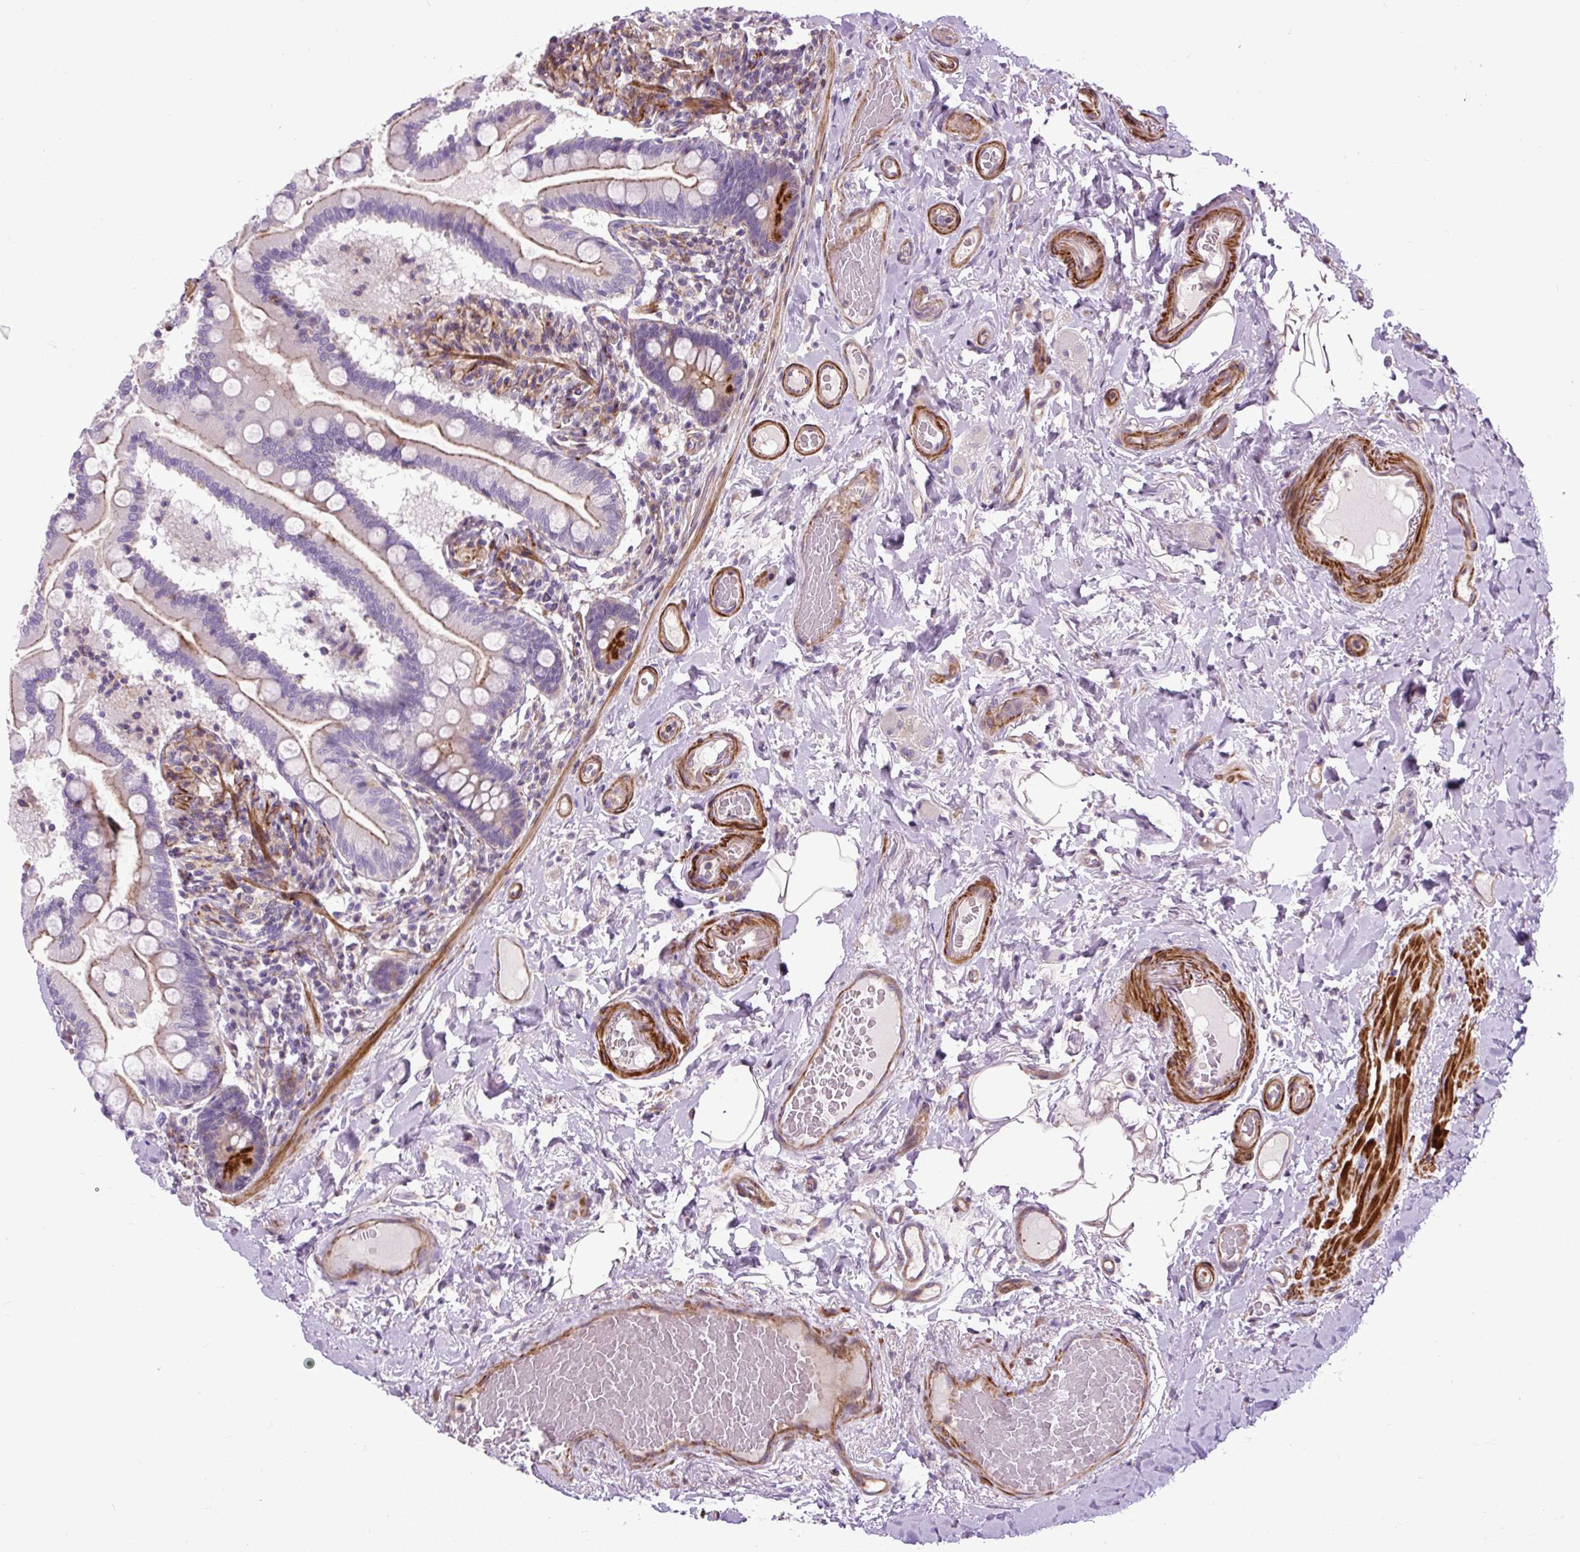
{"staining": {"intensity": "moderate", "quantity": ">75%", "location": "cytoplasmic/membranous"}, "tissue": "small intestine", "cell_type": "Glandular cells", "image_type": "normal", "snomed": [{"axis": "morphology", "description": "Normal tissue, NOS"}, {"axis": "topography", "description": "Small intestine"}], "caption": "Protein analysis of unremarkable small intestine displays moderate cytoplasmic/membranous positivity in about >75% of glandular cells.", "gene": "ZNF197", "patient": {"sex": "female", "age": 64}}